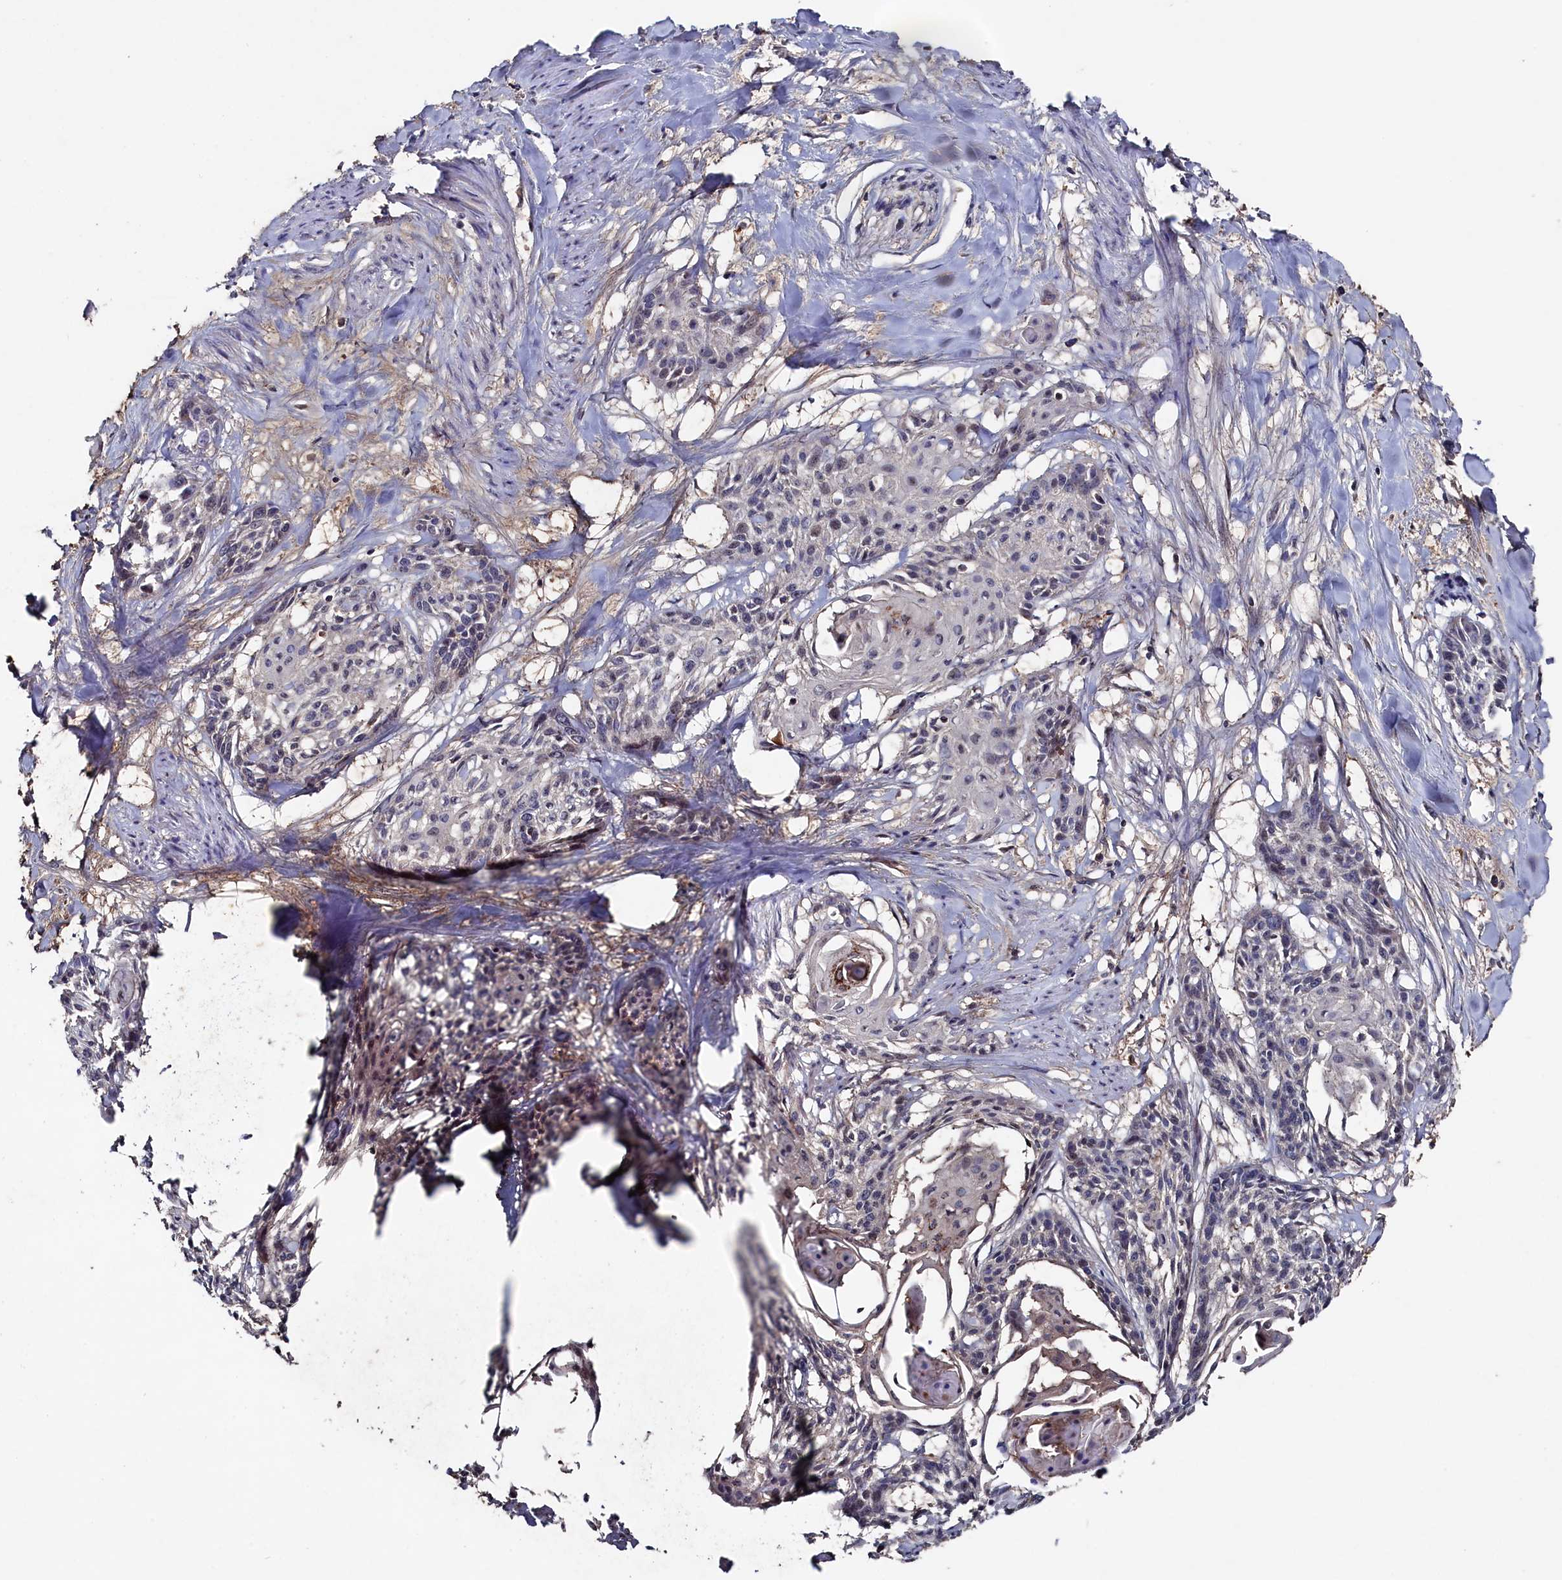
{"staining": {"intensity": "negative", "quantity": "none", "location": "none"}, "tissue": "cervical cancer", "cell_type": "Tumor cells", "image_type": "cancer", "snomed": [{"axis": "morphology", "description": "Squamous cell carcinoma, NOS"}, {"axis": "topography", "description": "Cervix"}], "caption": "This is a micrograph of immunohistochemistry (IHC) staining of cervical cancer (squamous cell carcinoma), which shows no positivity in tumor cells.", "gene": "TMC5", "patient": {"sex": "female", "age": 57}}